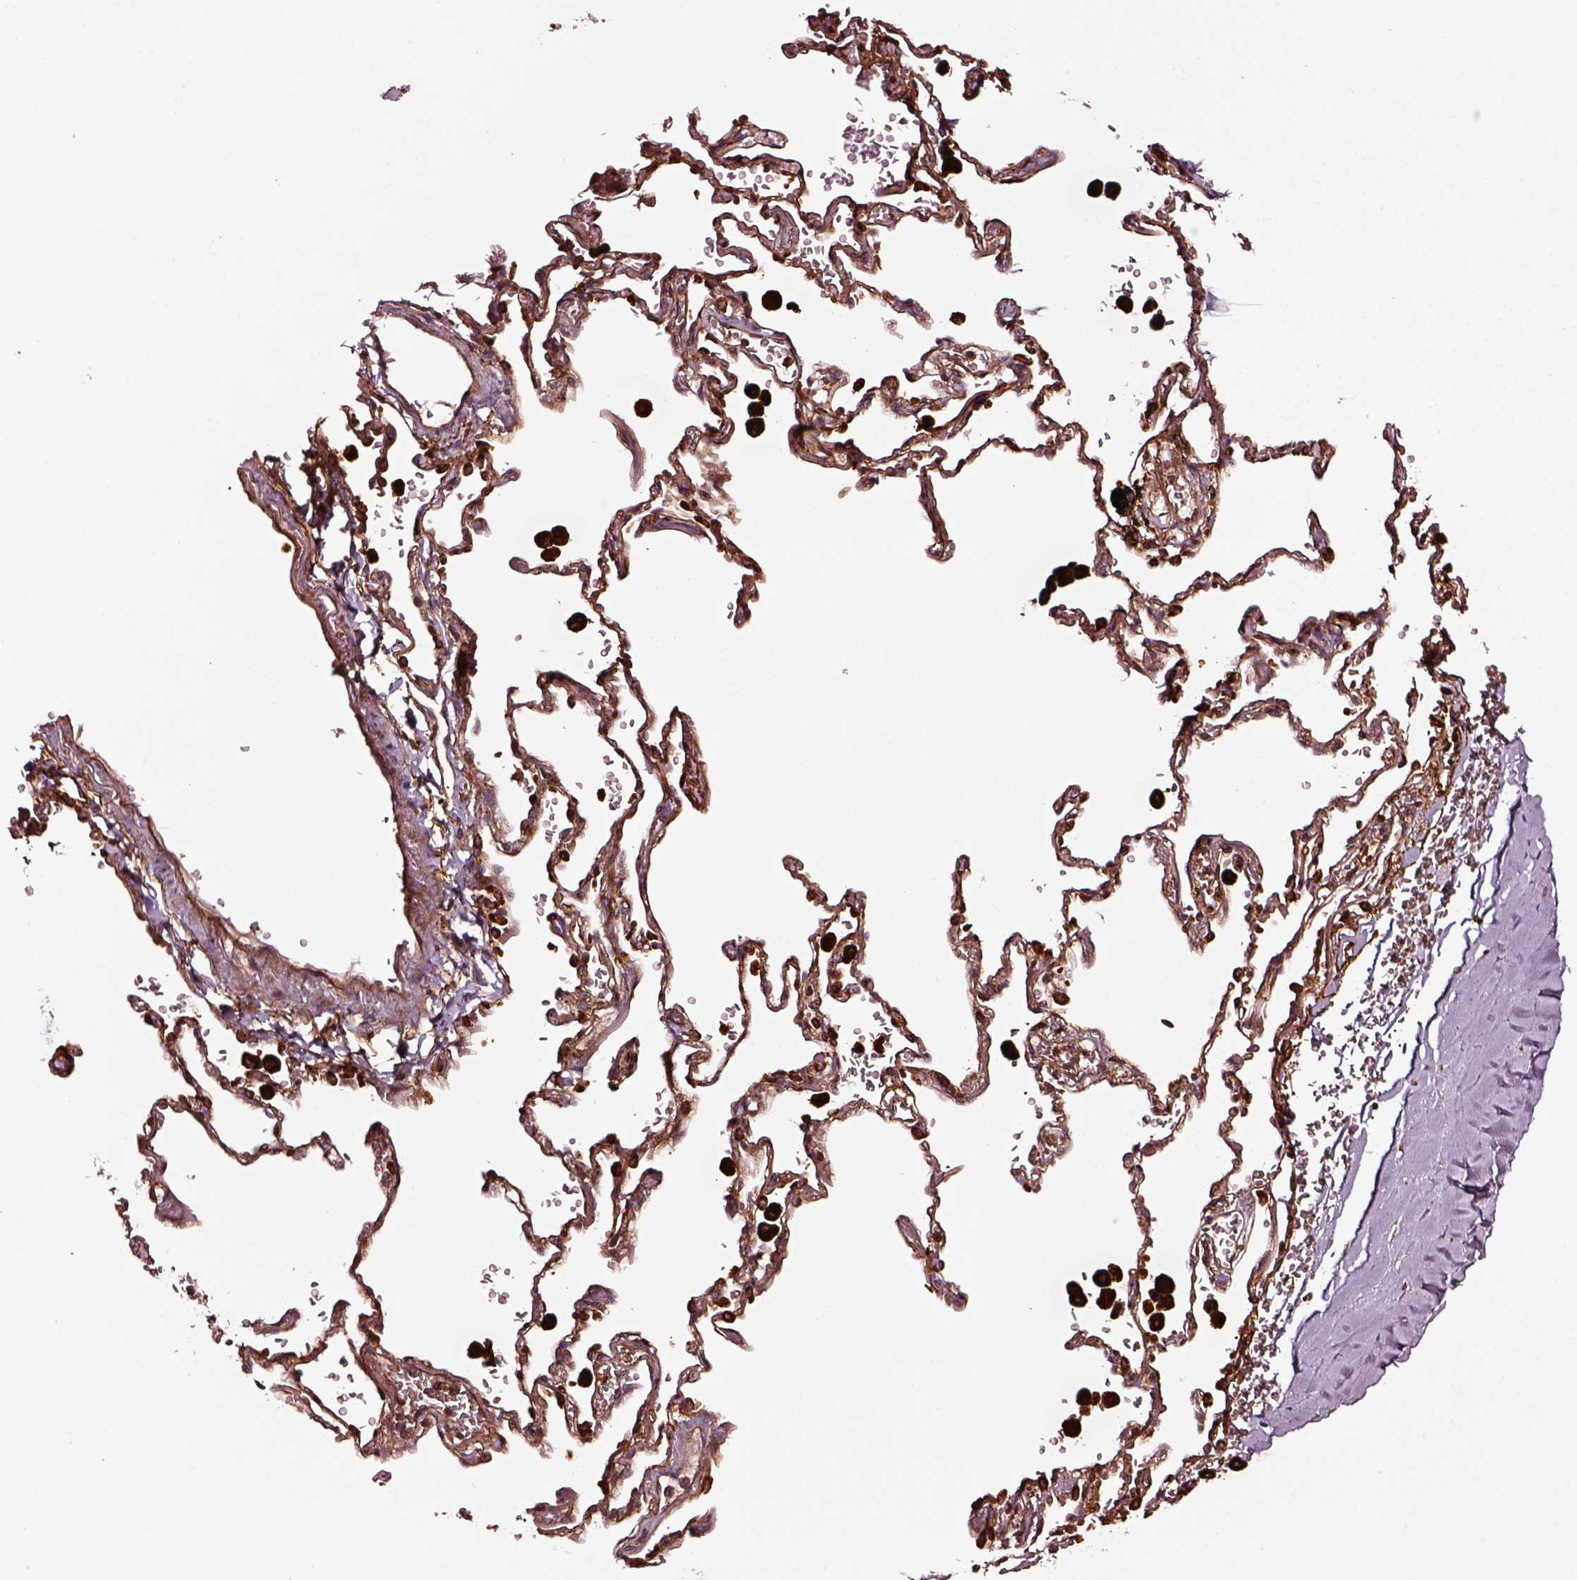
{"staining": {"intensity": "moderate", "quantity": "25%-75%", "location": "nuclear"}, "tissue": "adipose tissue", "cell_type": "Adipocytes", "image_type": "normal", "snomed": [{"axis": "morphology", "description": "Normal tissue, NOS"}, {"axis": "topography", "description": "Cartilage tissue"}, {"axis": "topography", "description": "Bronchus"}, {"axis": "topography", "description": "Peripheral nerve tissue"}], "caption": "Protein expression analysis of normal adipose tissue shows moderate nuclear expression in approximately 25%-75% of adipocytes. (brown staining indicates protein expression, while blue staining denotes nuclei).", "gene": "WASHC2A", "patient": {"sex": "male", "age": 67}}